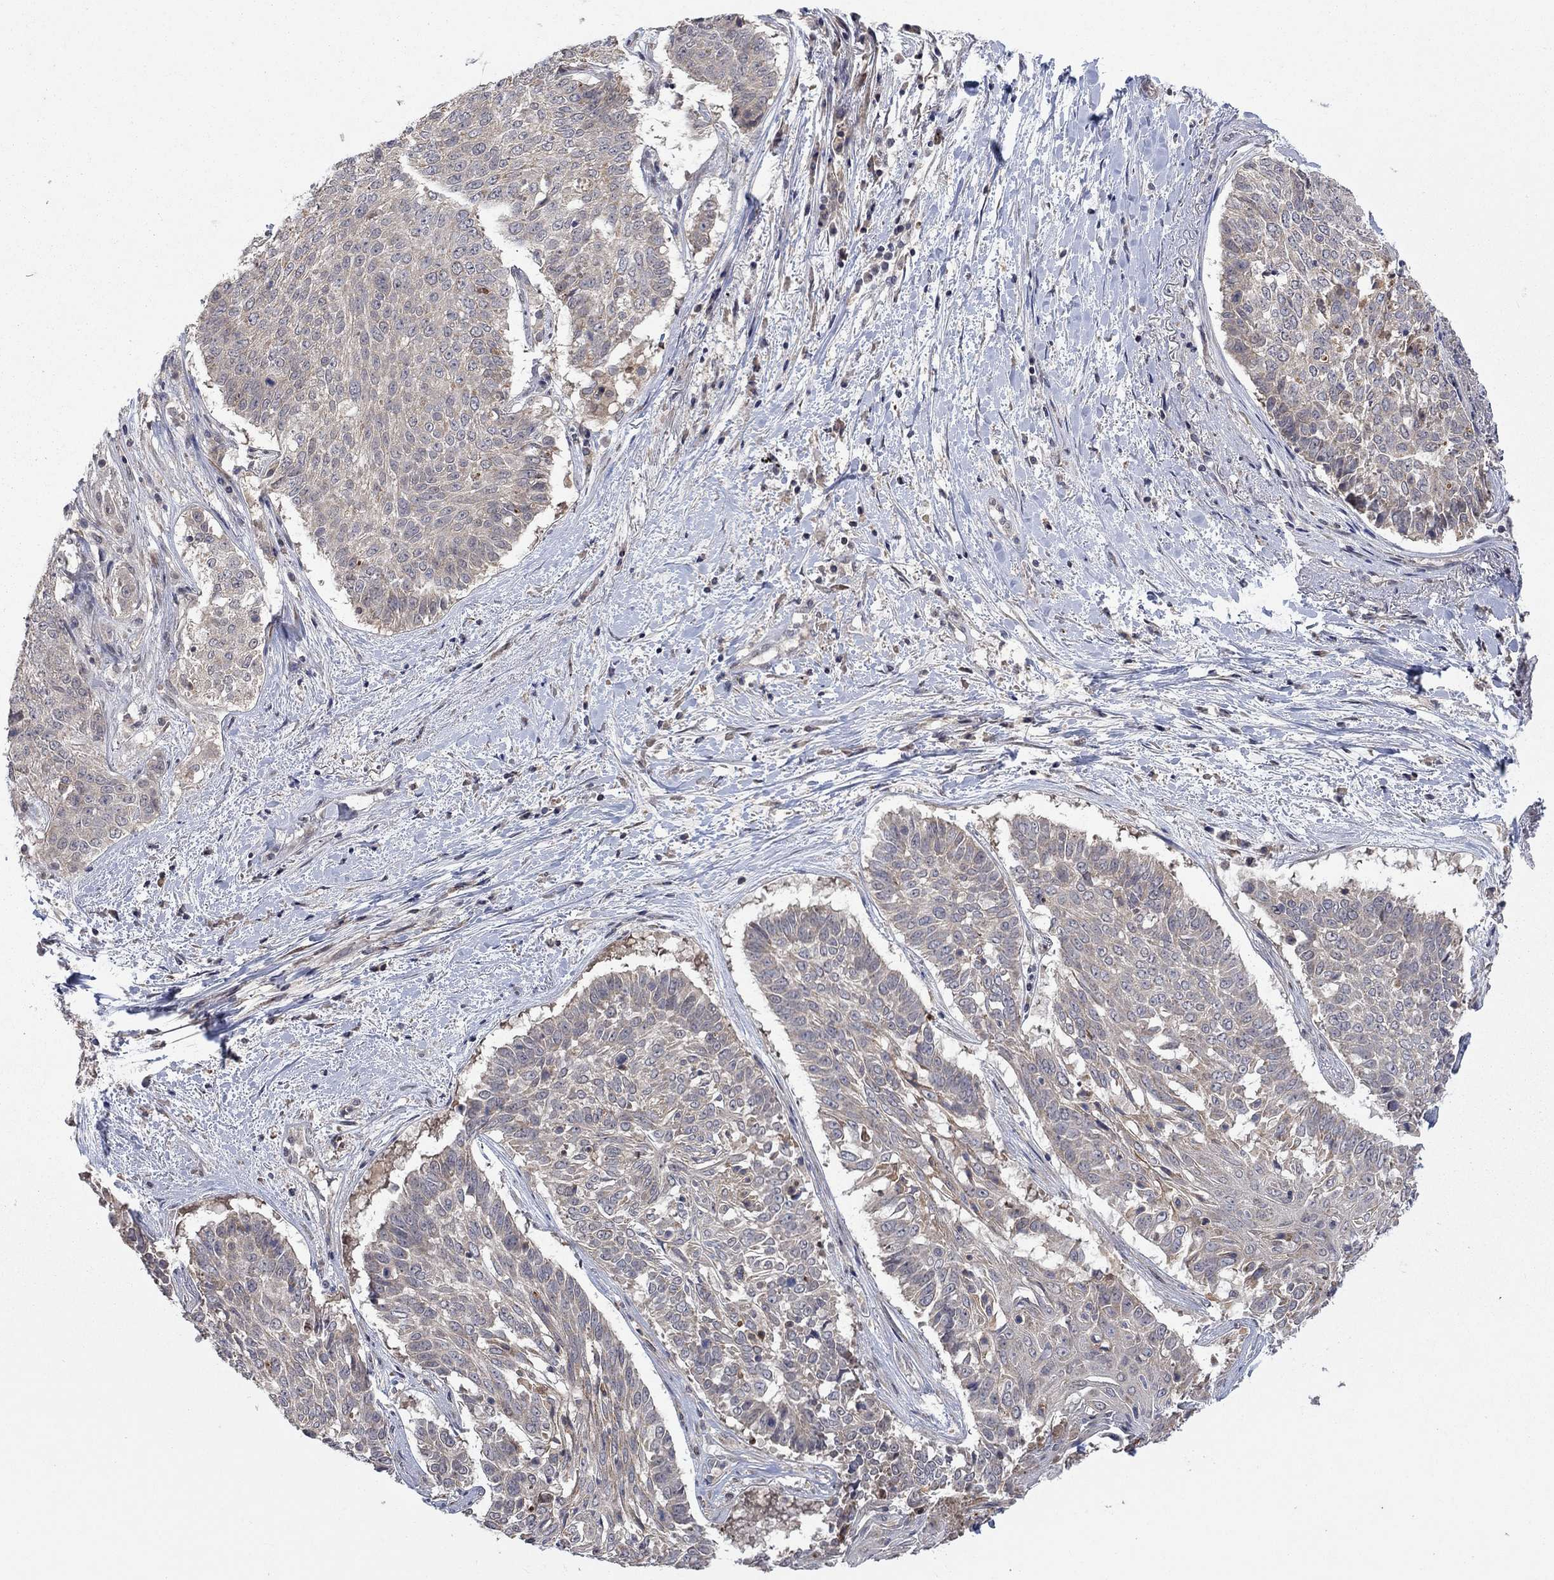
{"staining": {"intensity": "negative", "quantity": "none", "location": "none"}, "tissue": "lung cancer", "cell_type": "Tumor cells", "image_type": "cancer", "snomed": [{"axis": "morphology", "description": "Squamous cell carcinoma, NOS"}, {"axis": "topography", "description": "Lung"}], "caption": "This is an immunohistochemistry (IHC) photomicrograph of human lung cancer. There is no positivity in tumor cells.", "gene": "IAH1", "patient": {"sex": "male", "age": 64}}